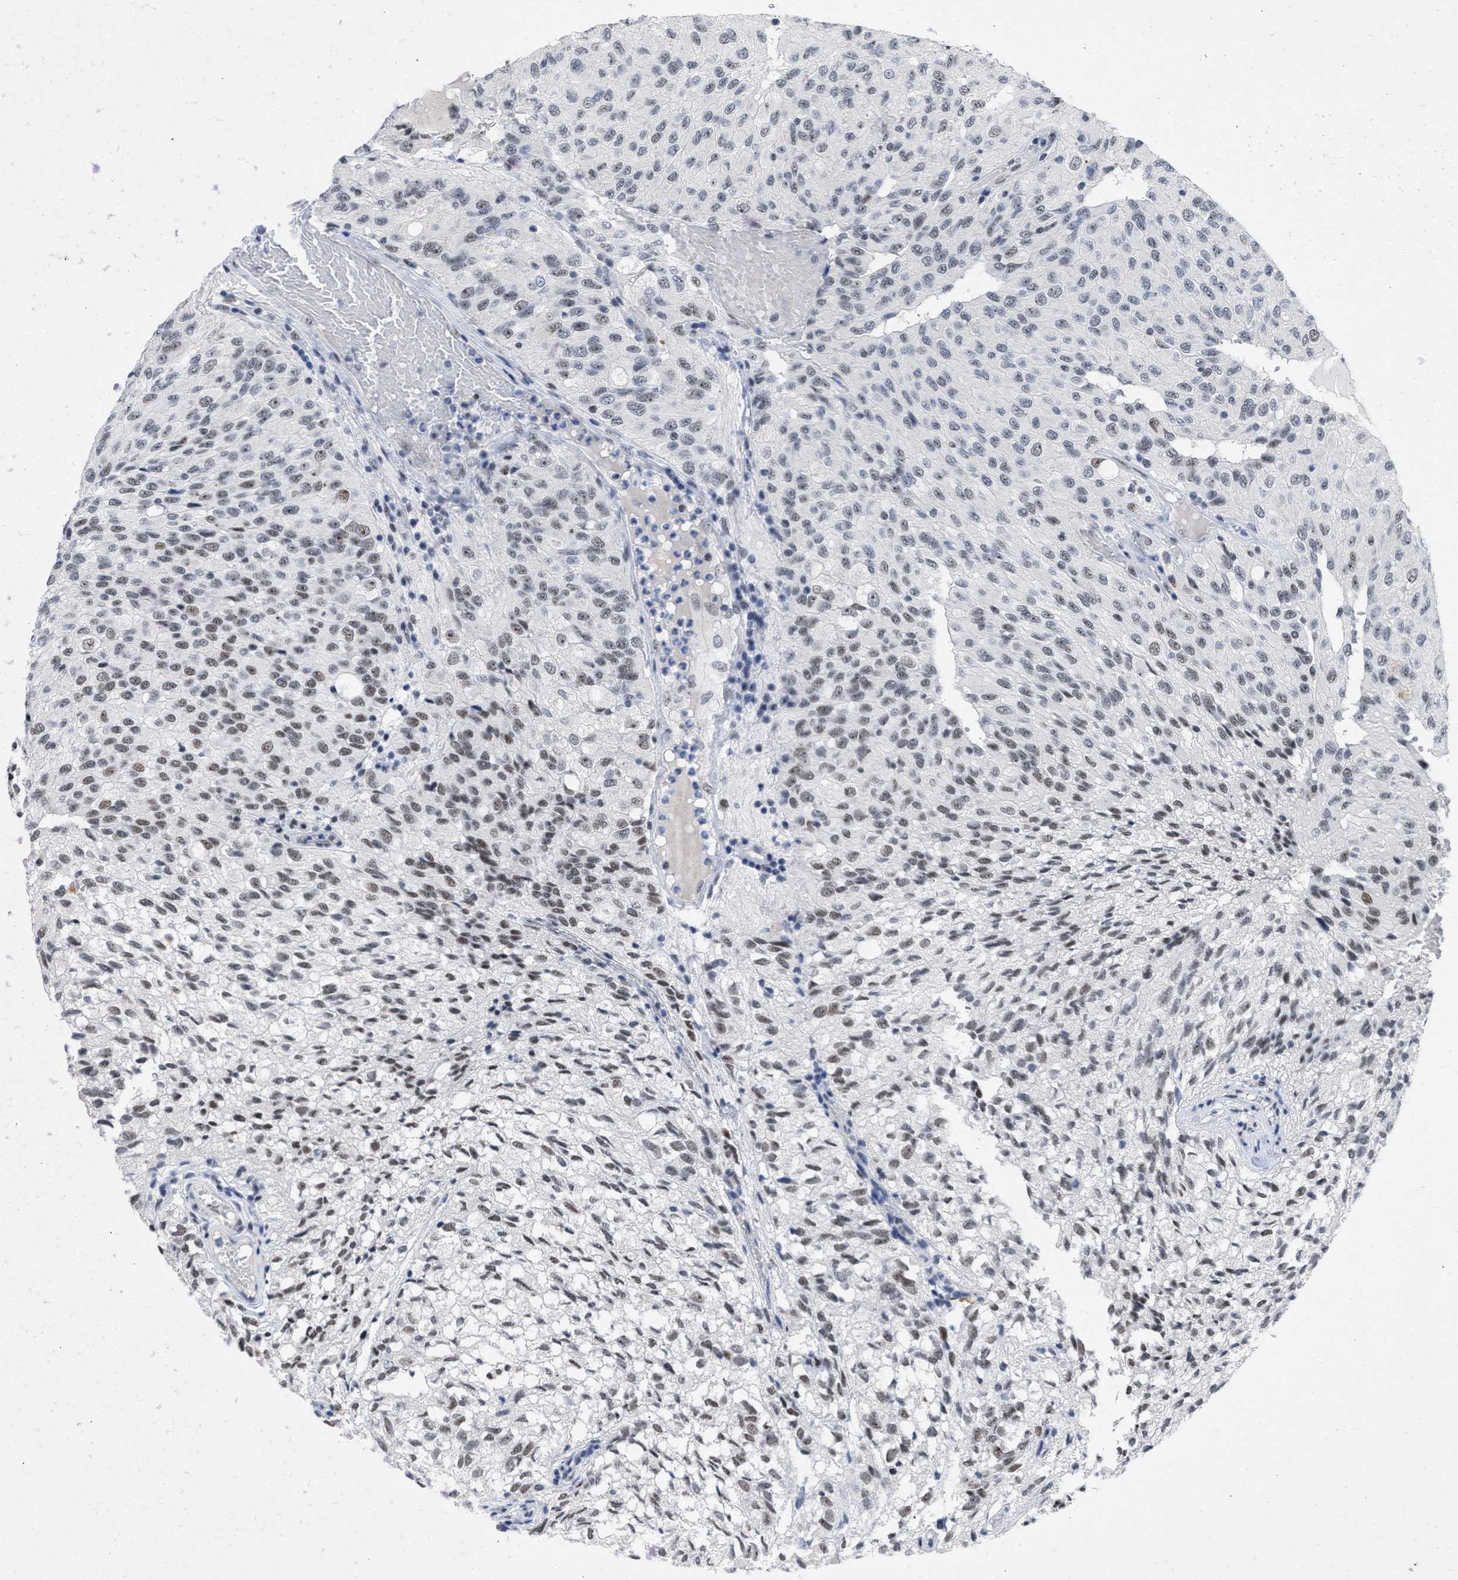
{"staining": {"intensity": "weak", "quantity": ">75%", "location": "nuclear"}, "tissue": "glioma", "cell_type": "Tumor cells", "image_type": "cancer", "snomed": [{"axis": "morphology", "description": "Glioma, malignant, High grade"}, {"axis": "topography", "description": "Brain"}], "caption": "Protein expression by immunohistochemistry displays weak nuclear positivity in approximately >75% of tumor cells in malignant high-grade glioma.", "gene": "DDX41", "patient": {"sex": "male", "age": 32}}